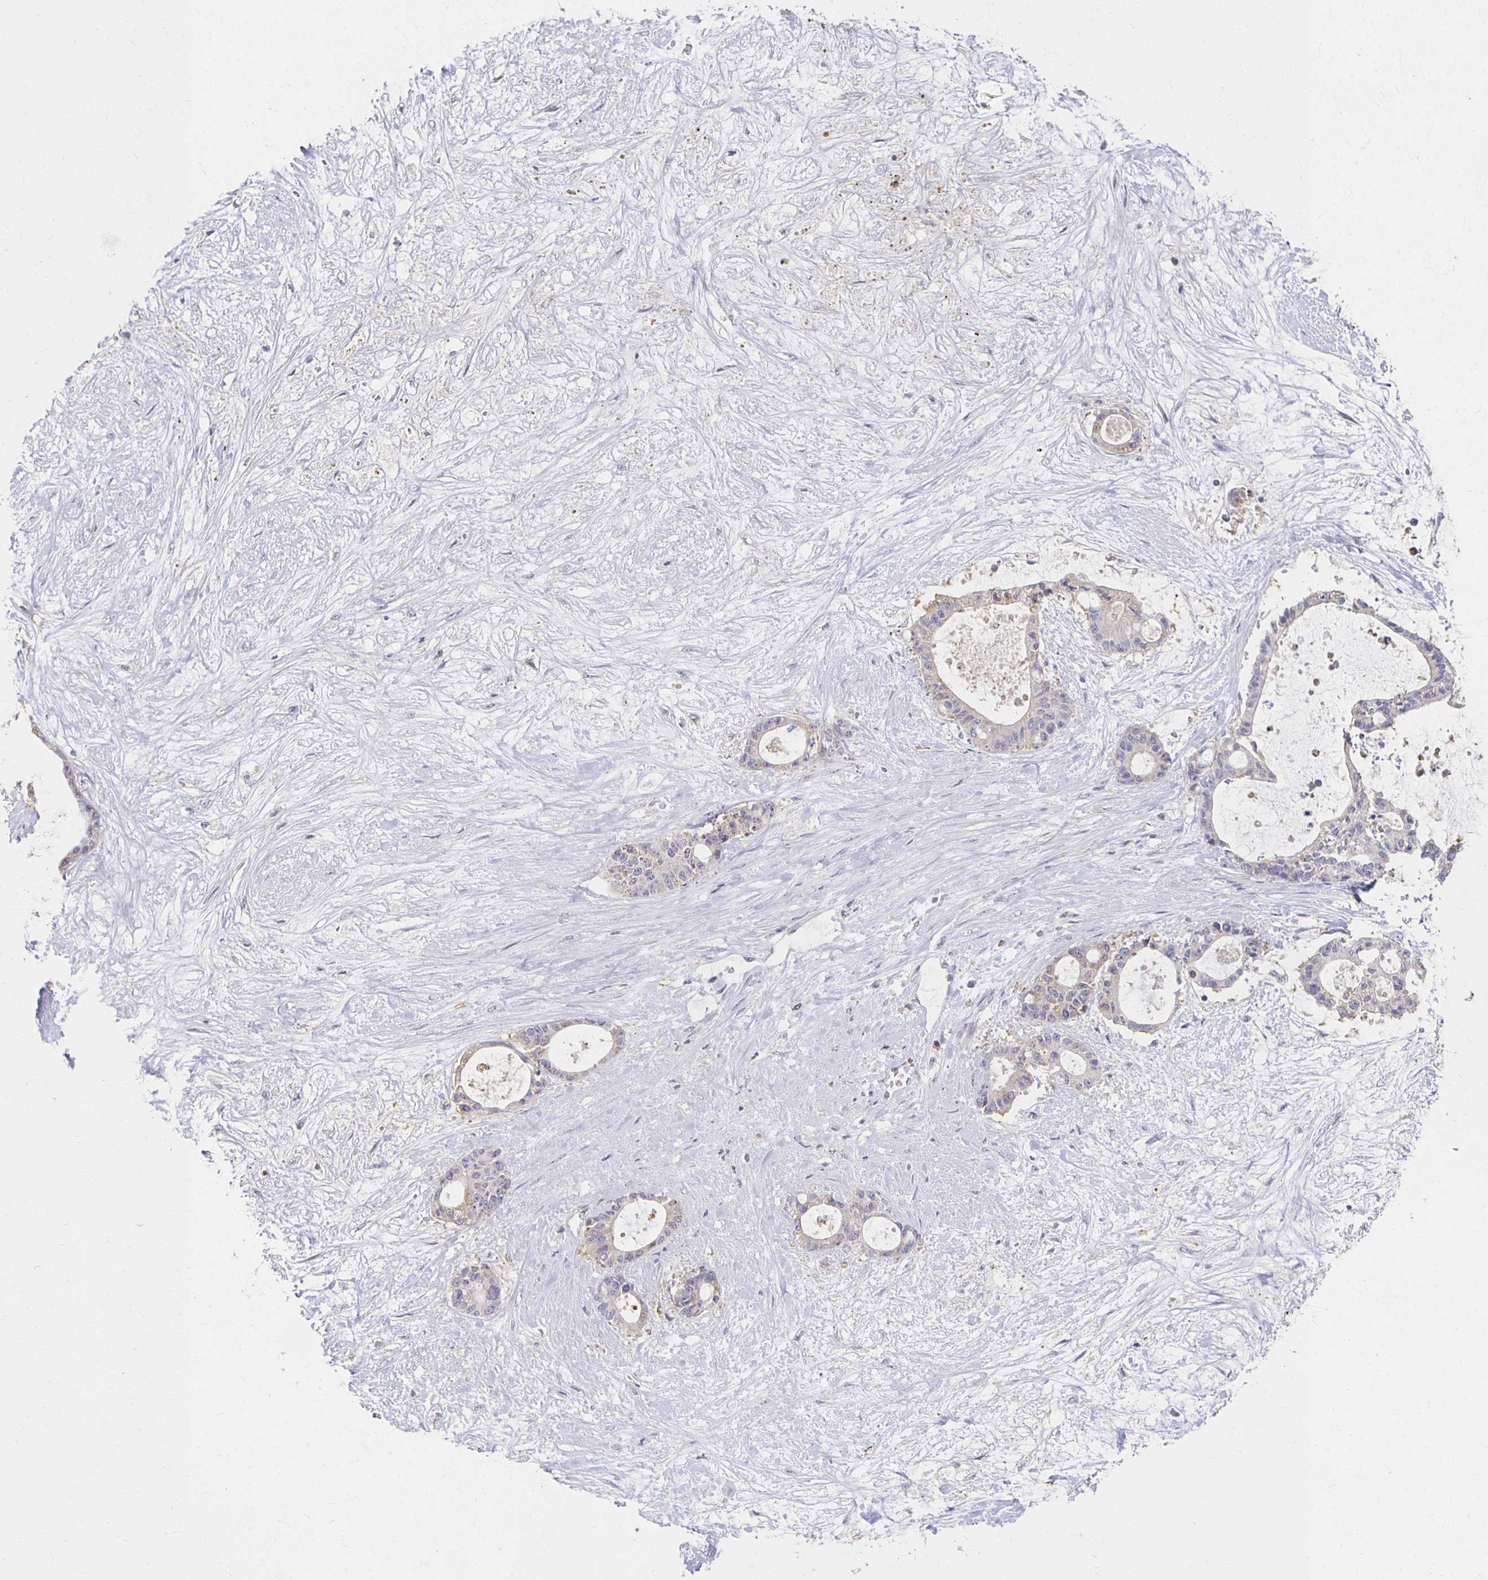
{"staining": {"intensity": "negative", "quantity": "none", "location": "none"}, "tissue": "liver cancer", "cell_type": "Tumor cells", "image_type": "cancer", "snomed": [{"axis": "morphology", "description": "Normal tissue, NOS"}, {"axis": "morphology", "description": "Cholangiocarcinoma"}, {"axis": "topography", "description": "Liver"}, {"axis": "topography", "description": "Peripheral nerve tissue"}], "caption": "Immunohistochemical staining of cholangiocarcinoma (liver) demonstrates no significant expression in tumor cells. Brightfield microscopy of IHC stained with DAB (brown) and hematoxylin (blue), captured at high magnification.", "gene": "ZNF692", "patient": {"sex": "female", "age": 73}}